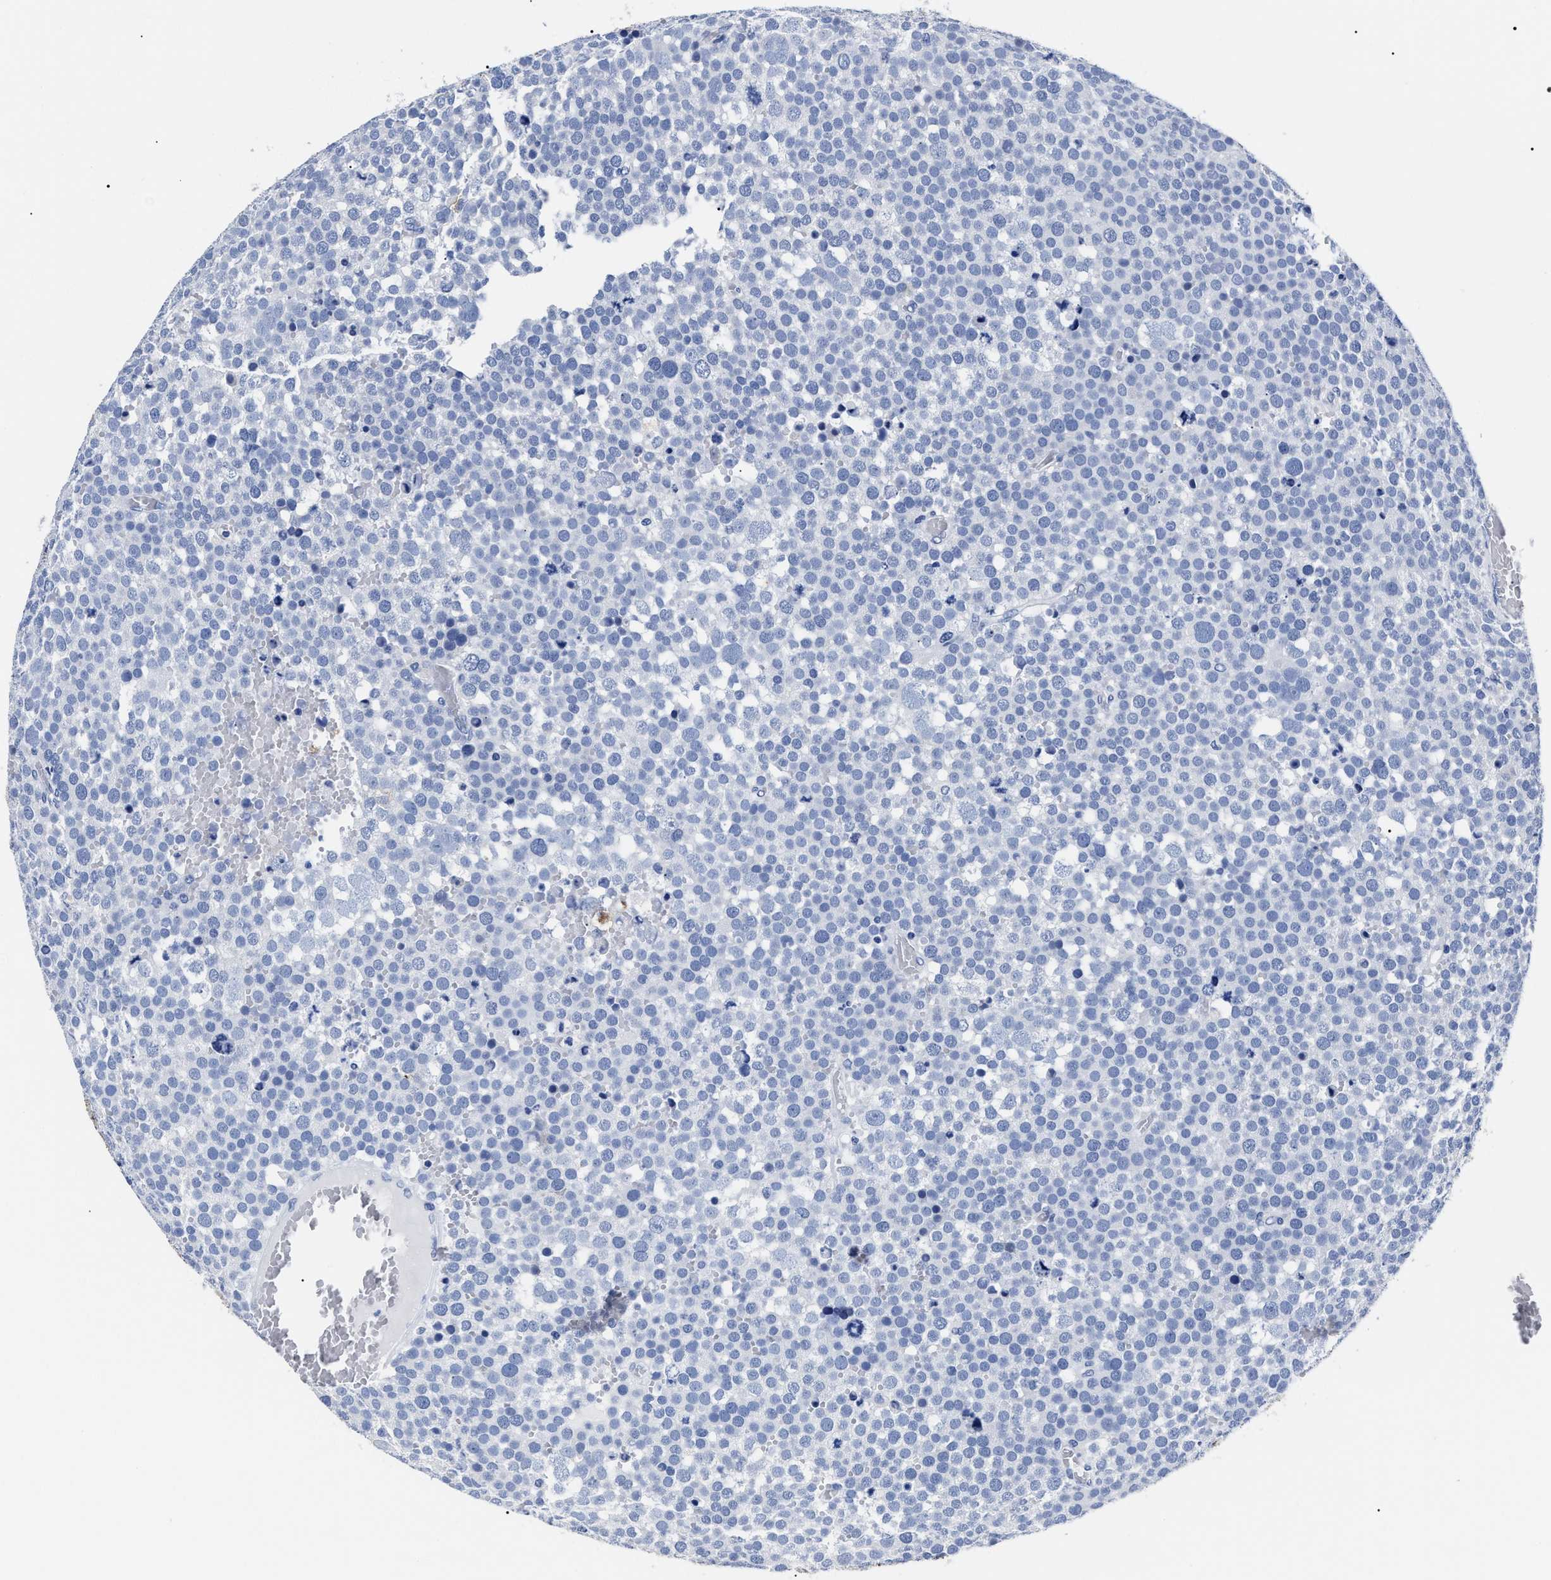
{"staining": {"intensity": "negative", "quantity": "none", "location": "none"}, "tissue": "testis cancer", "cell_type": "Tumor cells", "image_type": "cancer", "snomed": [{"axis": "morphology", "description": "Seminoma, NOS"}, {"axis": "topography", "description": "Testis"}], "caption": "This micrograph is of testis cancer stained with IHC to label a protein in brown with the nuclei are counter-stained blue. There is no staining in tumor cells.", "gene": "ALPG", "patient": {"sex": "male", "age": 71}}